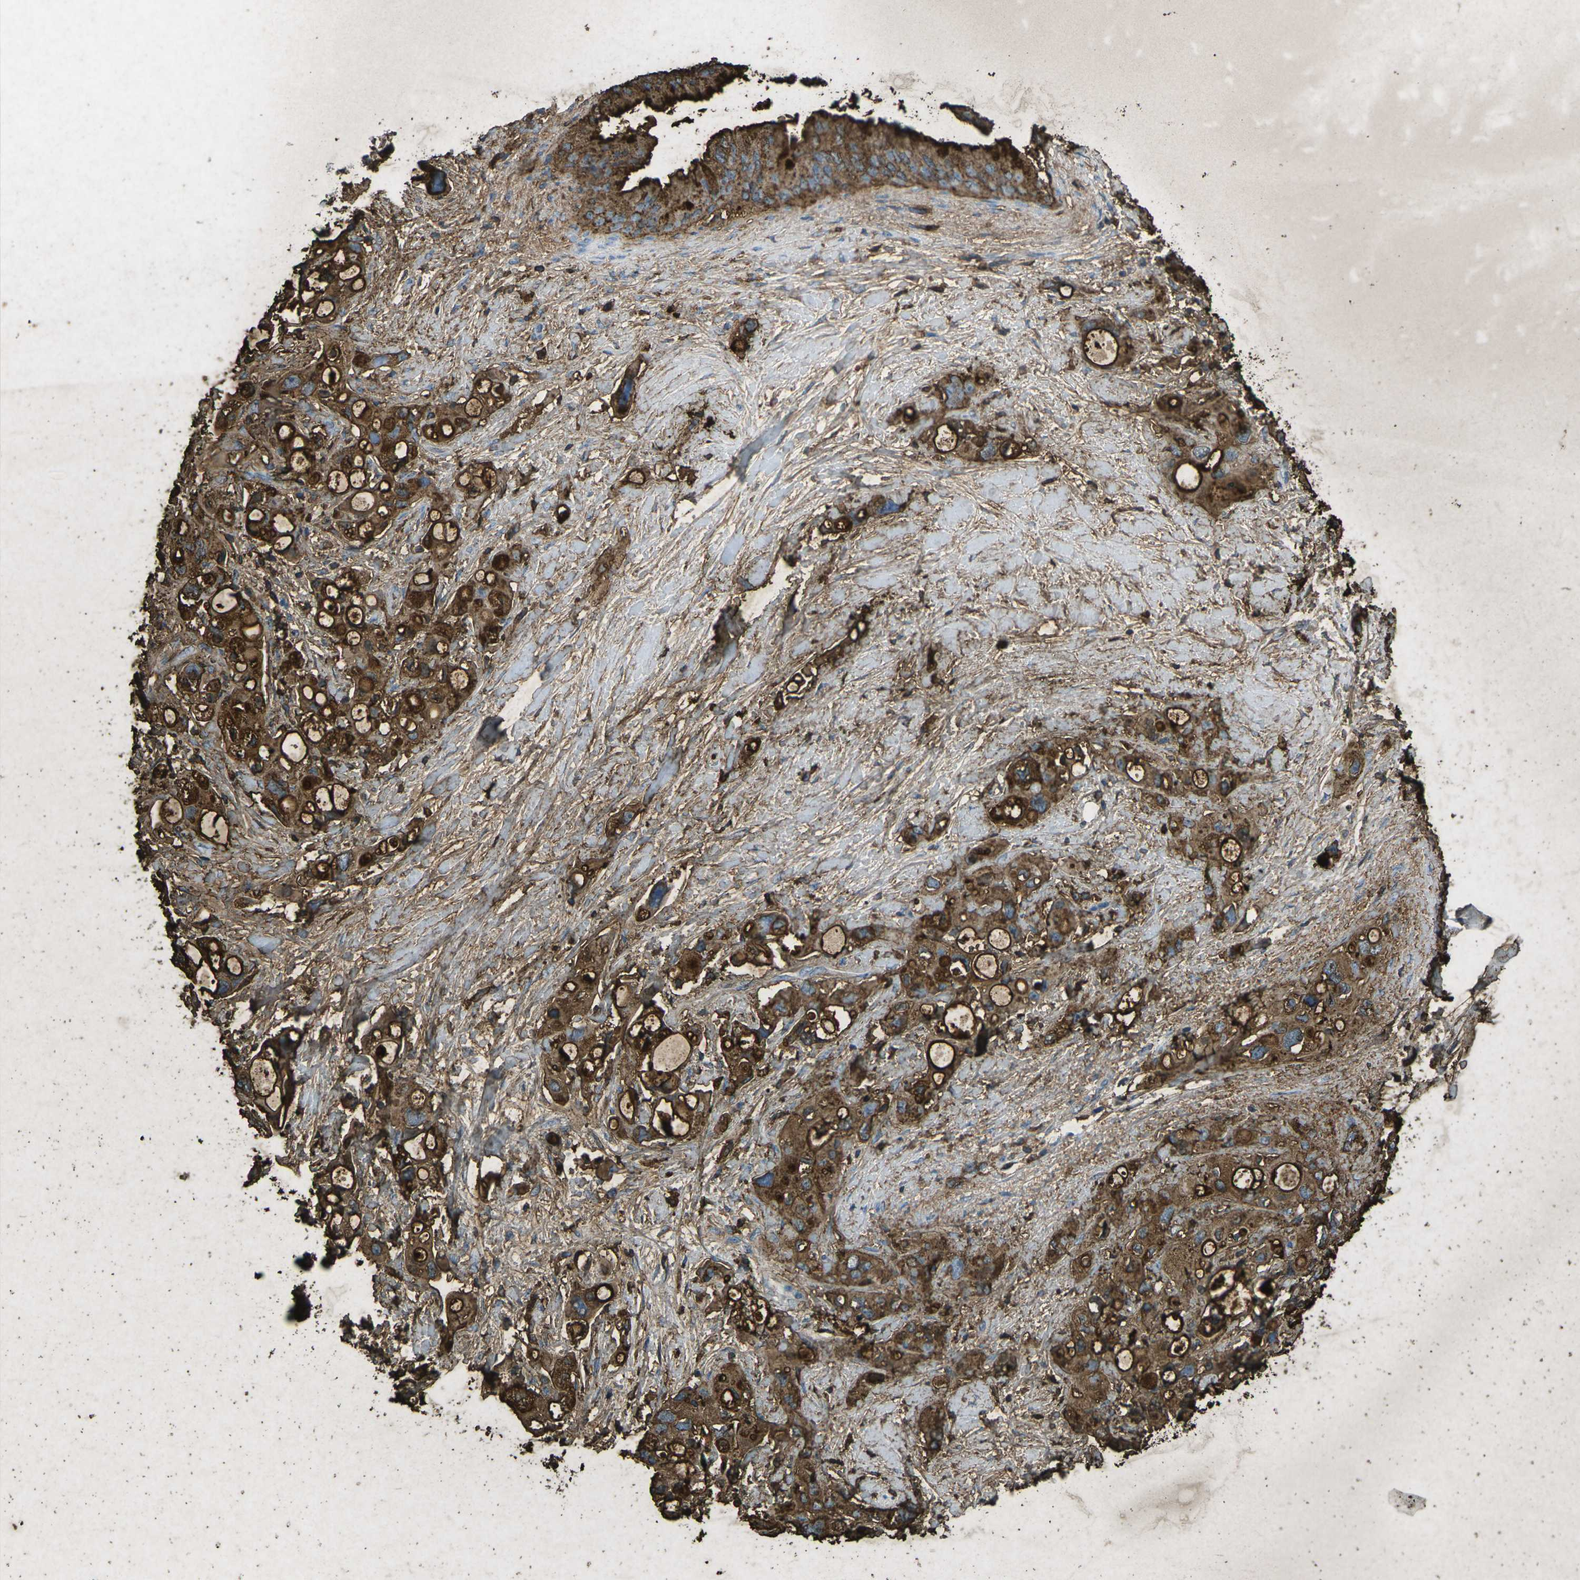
{"staining": {"intensity": "strong", "quantity": ">75%", "location": "cytoplasmic/membranous"}, "tissue": "pancreatic cancer", "cell_type": "Tumor cells", "image_type": "cancer", "snomed": [{"axis": "morphology", "description": "Adenocarcinoma, NOS"}, {"axis": "topography", "description": "Pancreas"}], "caption": "Immunohistochemical staining of human pancreatic adenocarcinoma displays high levels of strong cytoplasmic/membranous staining in about >75% of tumor cells.", "gene": "CTAGE1", "patient": {"sex": "female", "age": 56}}